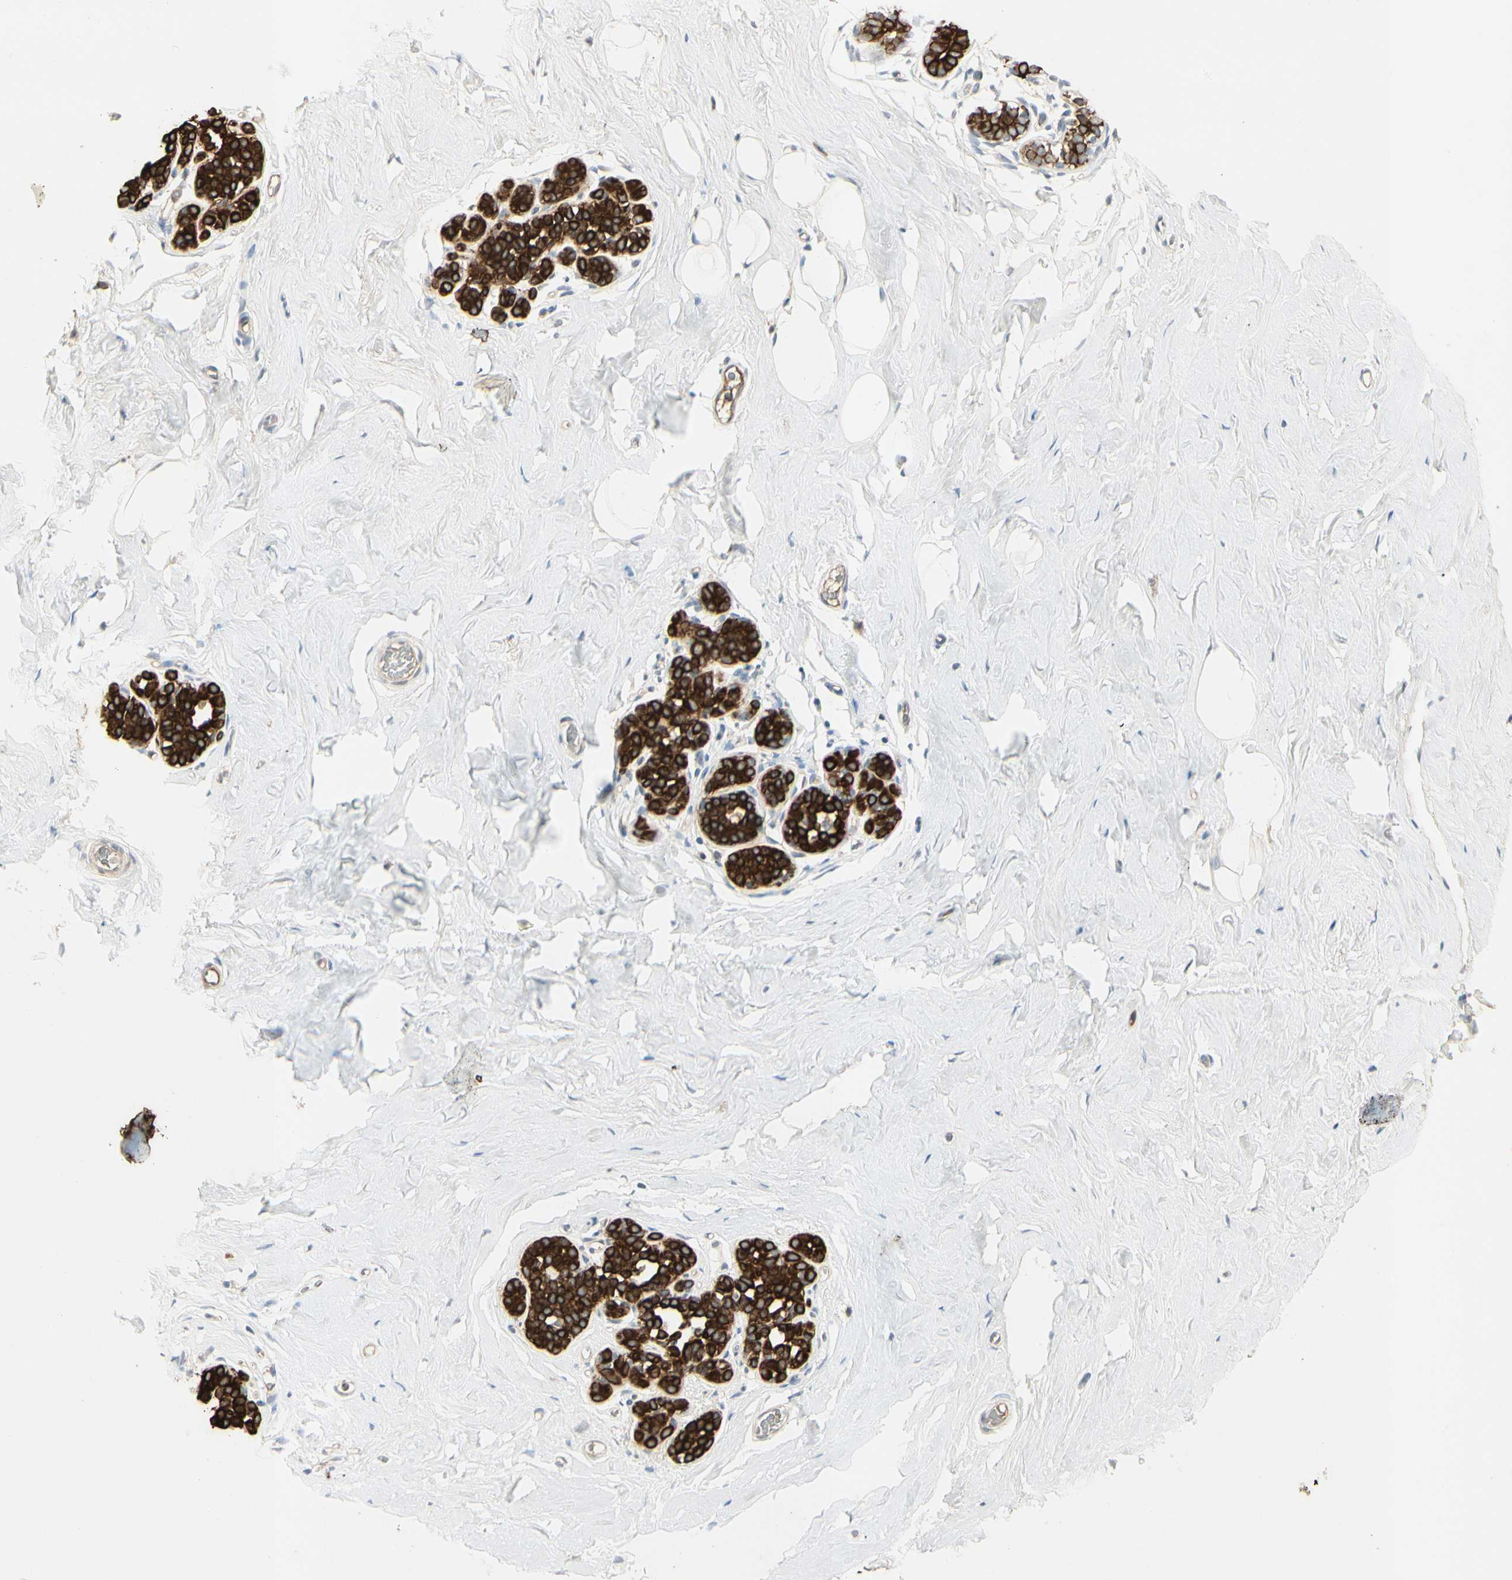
{"staining": {"intensity": "negative", "quantity": "none", "location": "none"}, "tissue": "breast", "cell_type": "Adipocytes", "image_type": "normal", "snomed": [{"axis": "morphology", "description": "Normal tissue, NOS"}, {"axis": "topography", "description": "Breast"}], "caption": "IHC photomicrograph of normal breast: breast stained with DAB shows no significant protein expression in adipocytes.", "gene": "SKIL", "patient": {"sex": "female", "age": 75}}